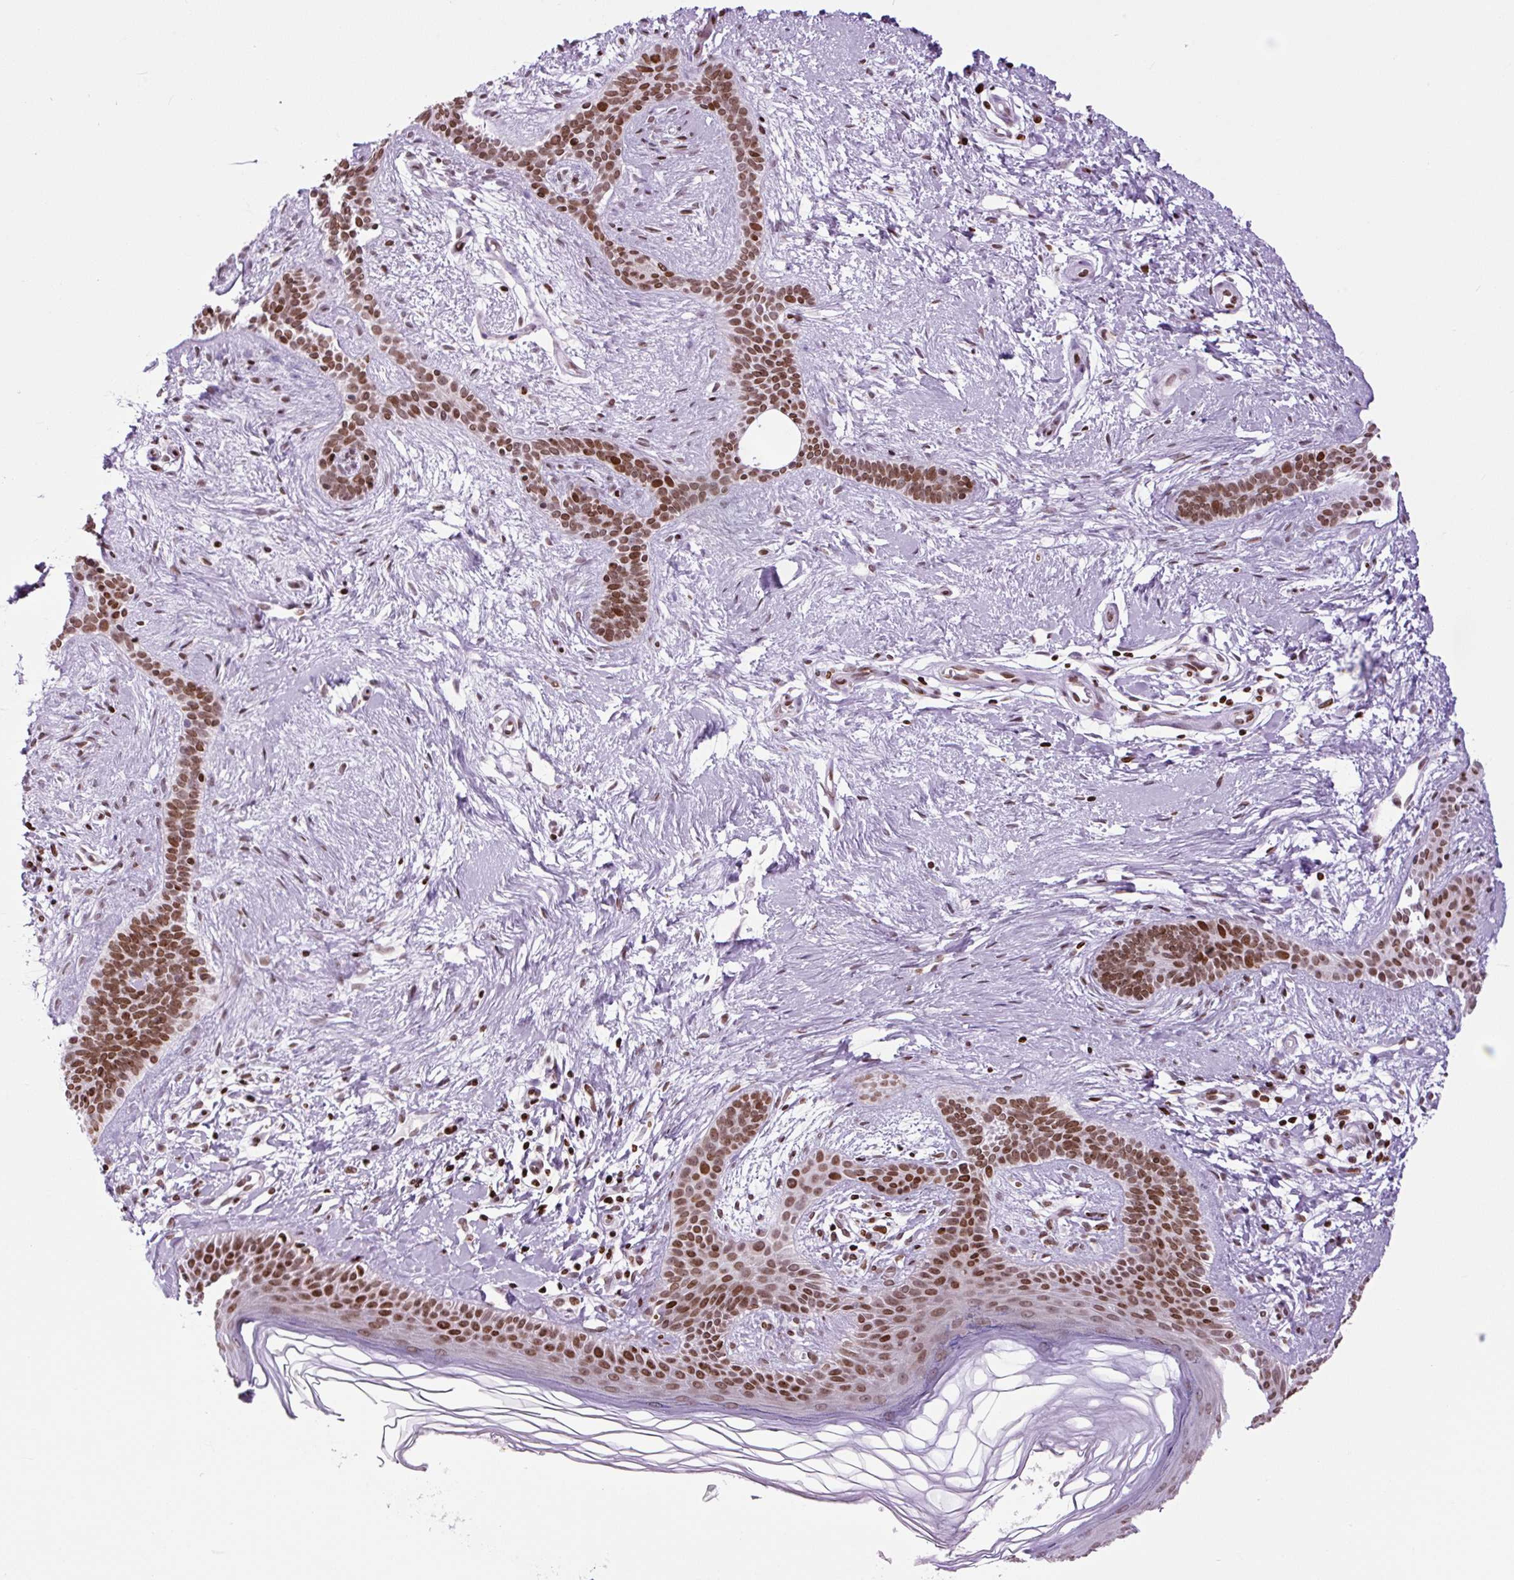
{"staining": {"intensity": "strong", "quantity": ">75%", "location": "nuclear"}, "tissue": "skin cancer", "cell_type": "Tumor cells", "image_type": "cancer", "snomed": [{"axis": "morphology", "description": "Basal cell carcinoma"}, {"axis": "topography", "description": "Skin"}], "caption": "A brown stain labels strong nuclear staining of a protein in skin cancer (basal cell carcinoma) tumor cells.", "gene": "H1-3", "patient": {"sex": "male", "age": 78}}